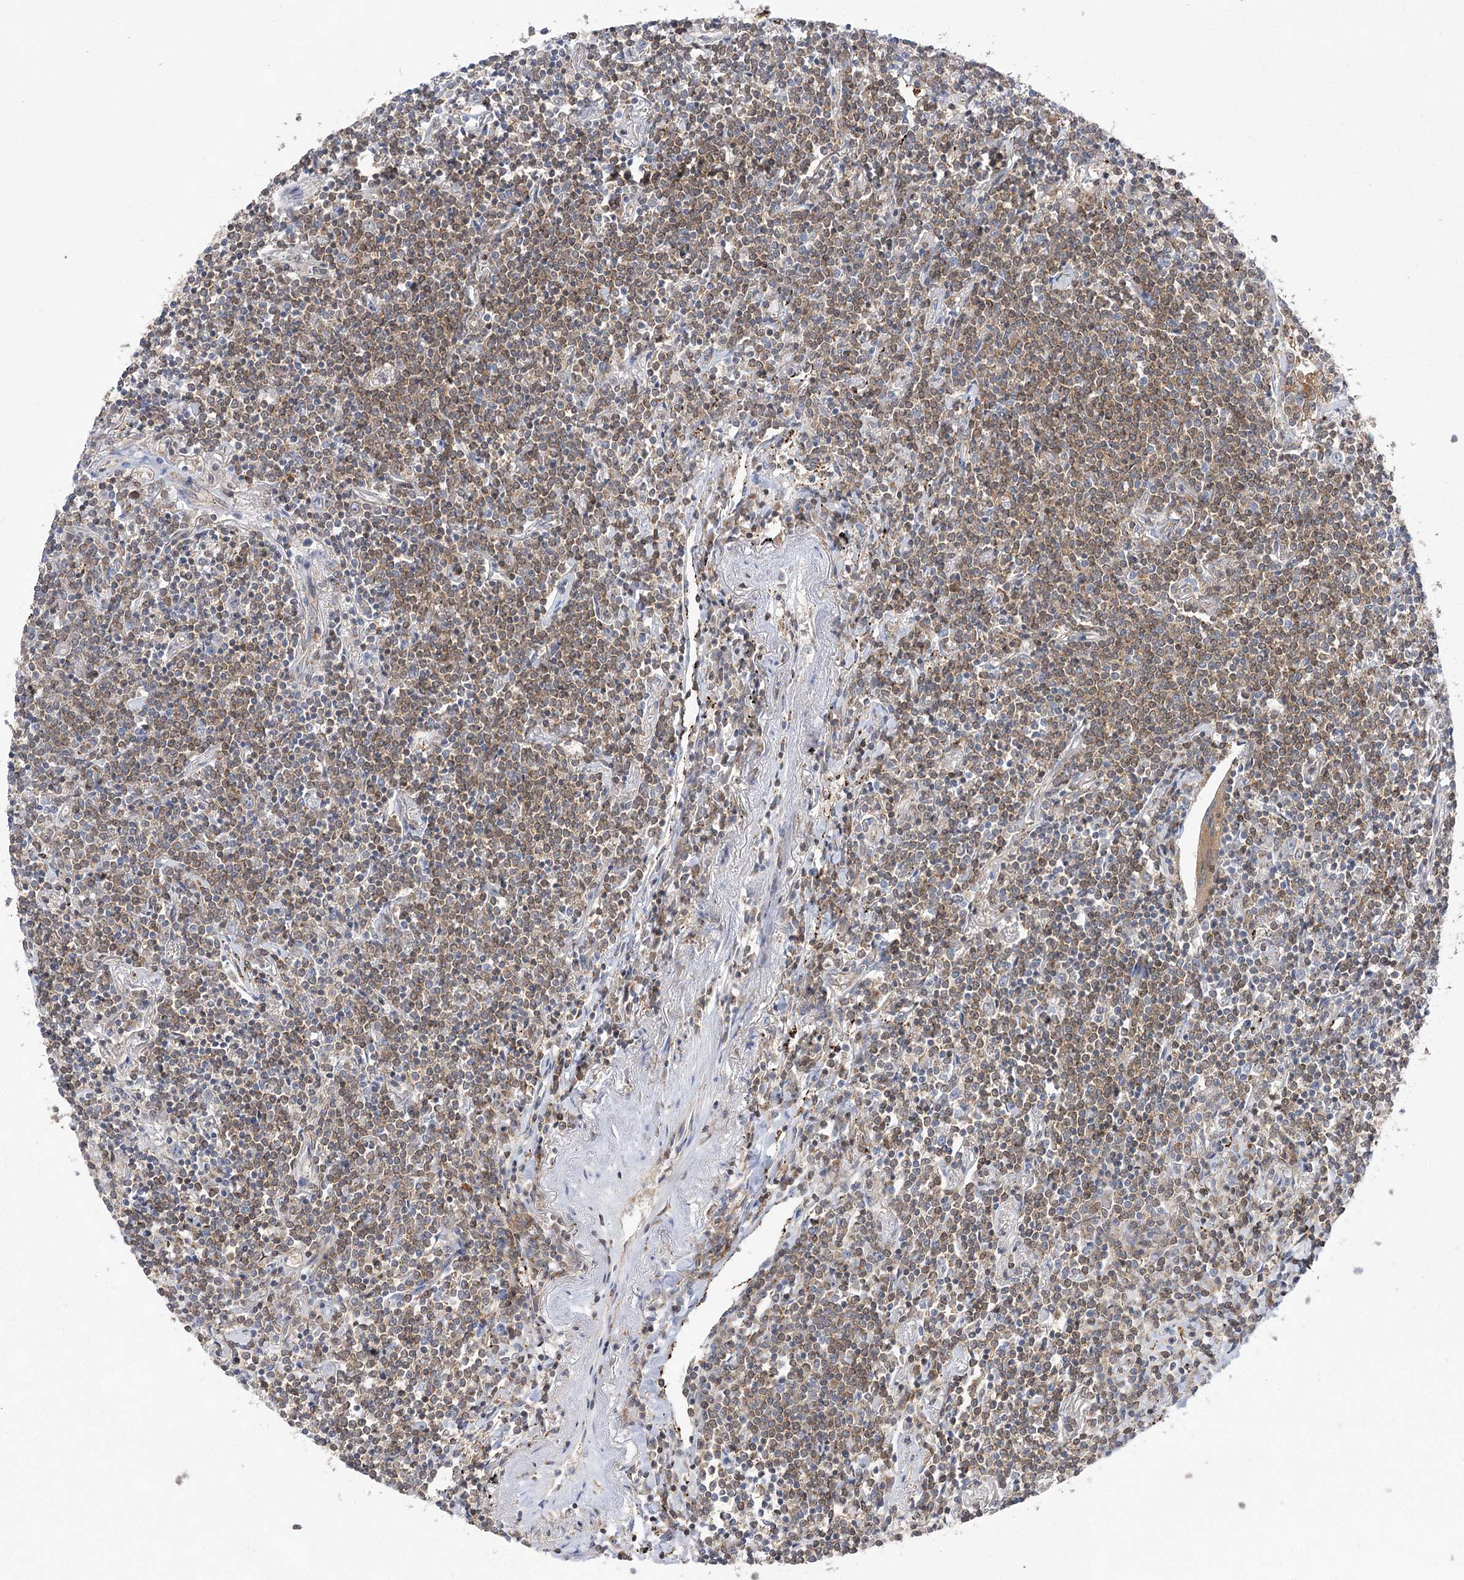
{"staining": {"intensity": "weak", "quantity": ">75%", "location": "cytoplasmic/membranous"}, "tissue": "lymphoma", "cell_type": "Tumor cells", "image_type": "cancer", "snomed": [{"axis": "morphology", "description": "Malignant lymphoma, non-Hodgkin's type, Low grade"}, {"axis": "topography", "description": "Lung"}], "caption": "The image displays a brown stain indicating the presence of a protein in the cytoplasmic/membranous of tumor cells in malignant lymphoma, non-Hodgkin's type (low-grade).", "gene": "VPS37B", "patient": {"sex": "female", "age": 71}}